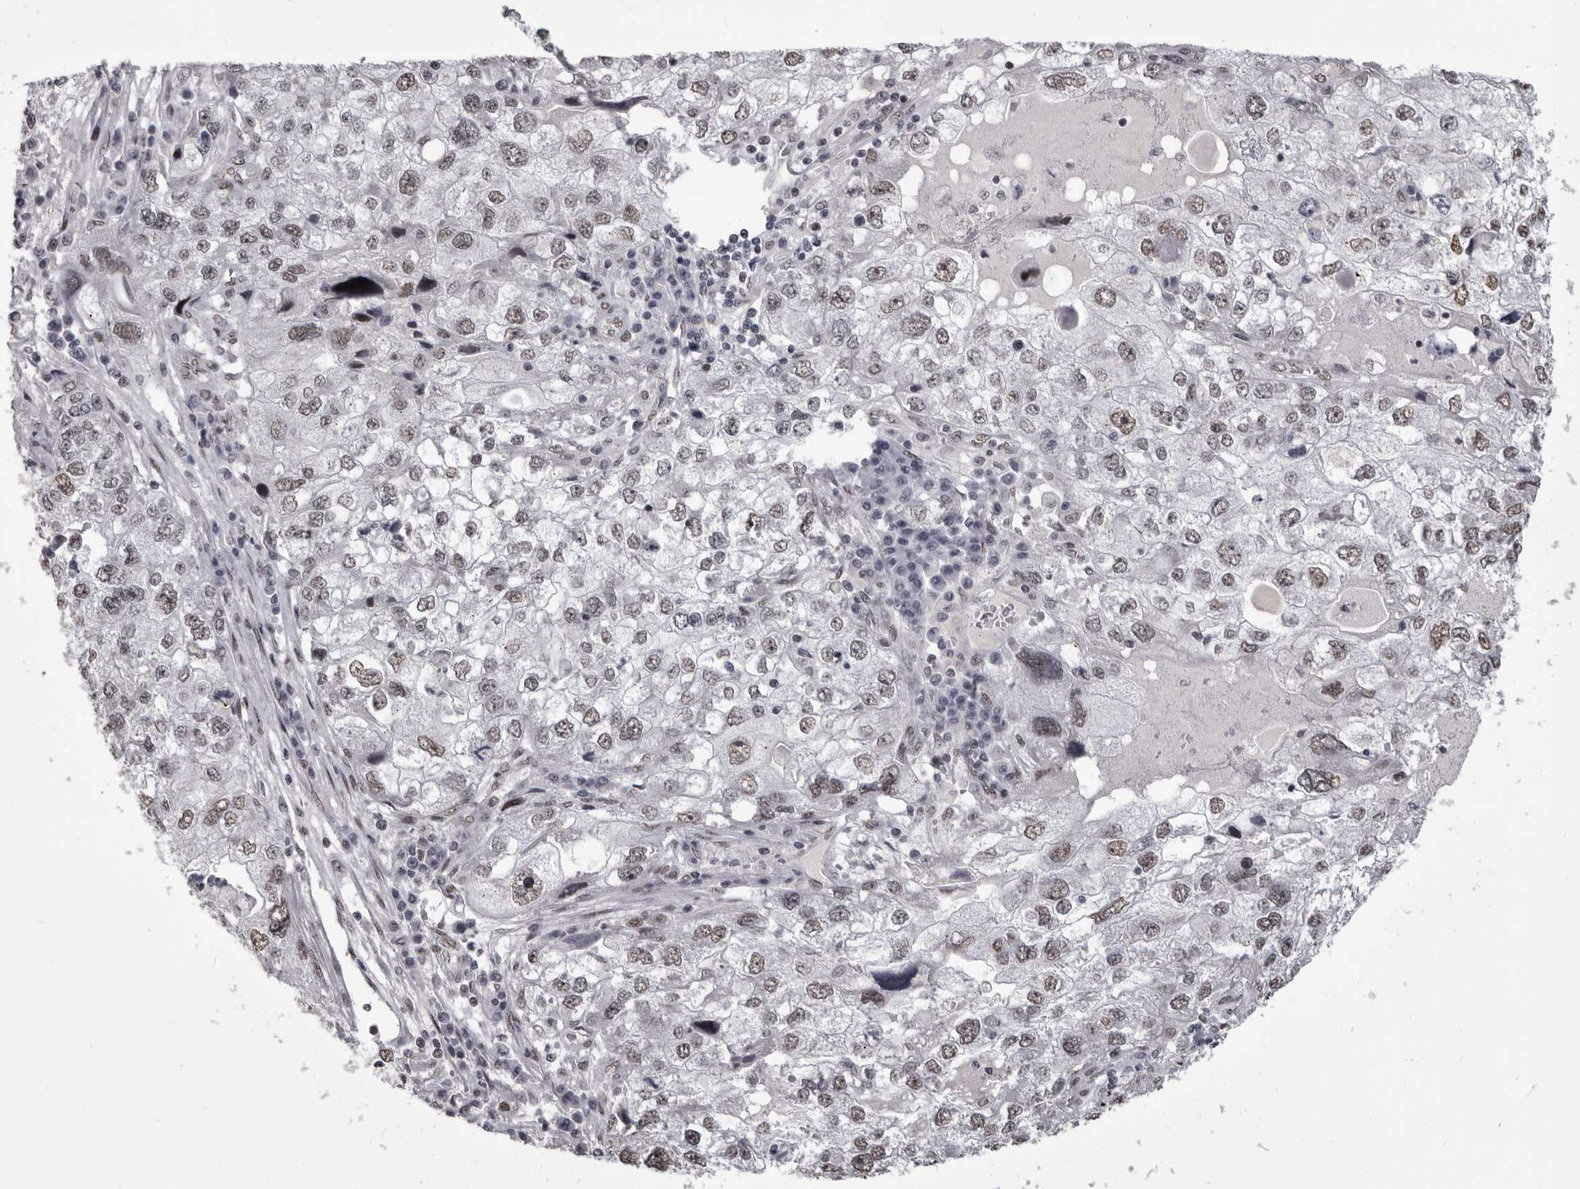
{"staining": {"intensity": "weak", "quantity": ">75%", "location": "nuclear"}, "tissue": "endometrial cancer", "cell_type": "Tumor cells", "image_type": "cancer", "snomed": [{"axis": "morphology", "description": "Adenocarcinoma, NOS"}, {"axis": "topography", "description": "Endometrium"}], "caption": "Protein expression analysis of endometrial adenocarcinoma exhibits weak nuclear expression in about >75% of tumor cells.", "gene": "NUMA1", "patient": {"sex": "female", "age": 49}}